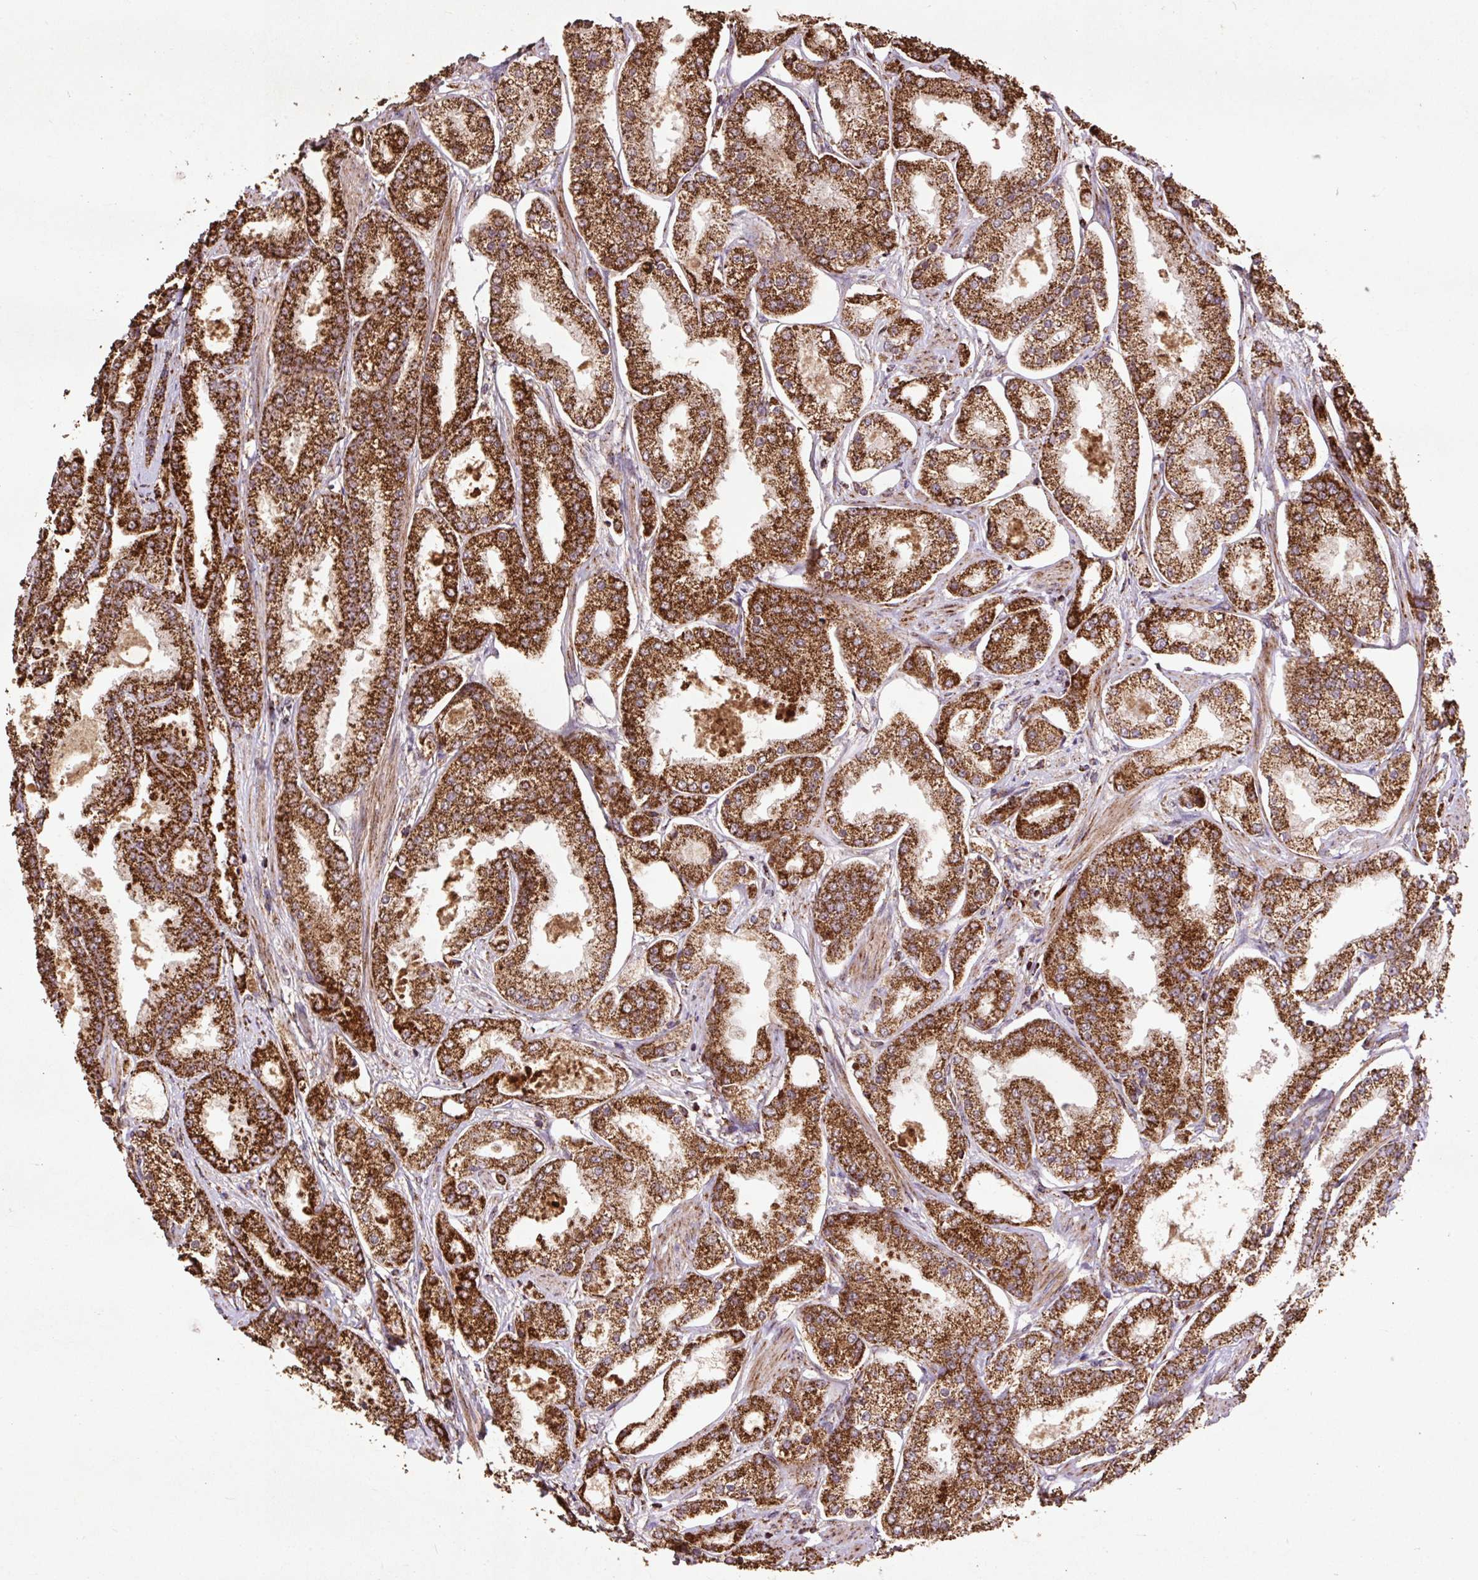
{"staining": {"intensity": "strong", "quantity": ">75%", "location": "cytoplasmic/membranous"}, "tissue": "prostate cancer", "cell_type": "Tumor cells", "image_type": "cancer", "snomed": [{"axis": "morphology", "description": "Adenocarcinoma, High grade"}, {"axis": "topography", "description": "Prostate"}], "caption": "Tumor cells demonstrate high levels of strong cytoplasmic/membranous positivity in about >75% of cells in human prostate cancer (high-grade adenocarcinoma).", "gene": "ATP5F1A", "patient": {"sex": "male", "age": 69}}